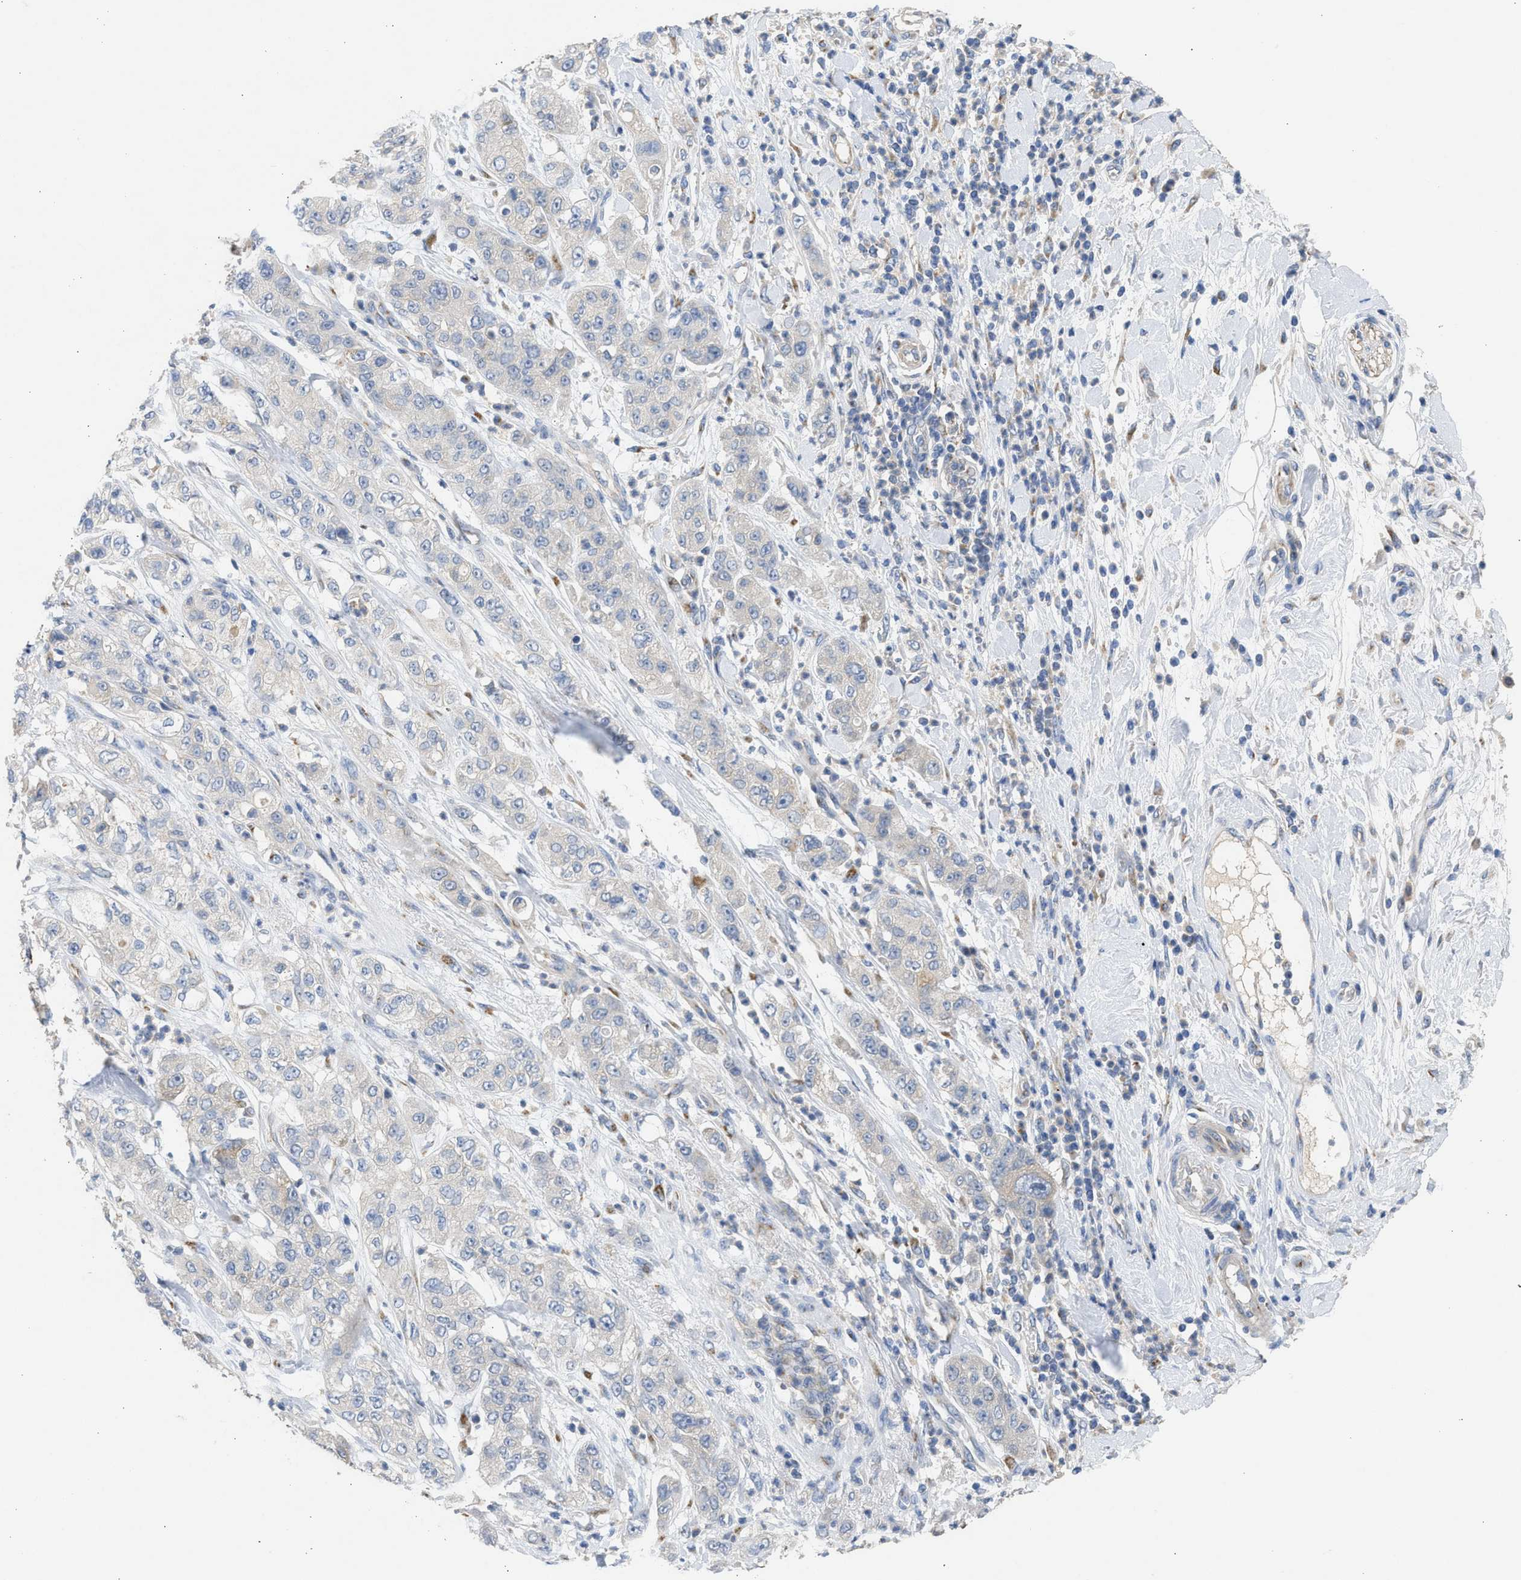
{"staining": {"intensity": "negative", "quantity": "none", "location": "none"}, "tissue": "pancreatic cancer", "cell_type": "Tumor cells", "image_type": "cancer", "snomed": [{"axis": "morphology", "description": "Adenocarcinoma, NOS"}, {"axis": "topography", "description": "Pancreas"}], "caption": "Pancreatic cancer stained for a protein using immunohistochemistry shows no positivity tumor cells.", "gene": "IPO8", "patient": {"sex": "female", "age": 78}}